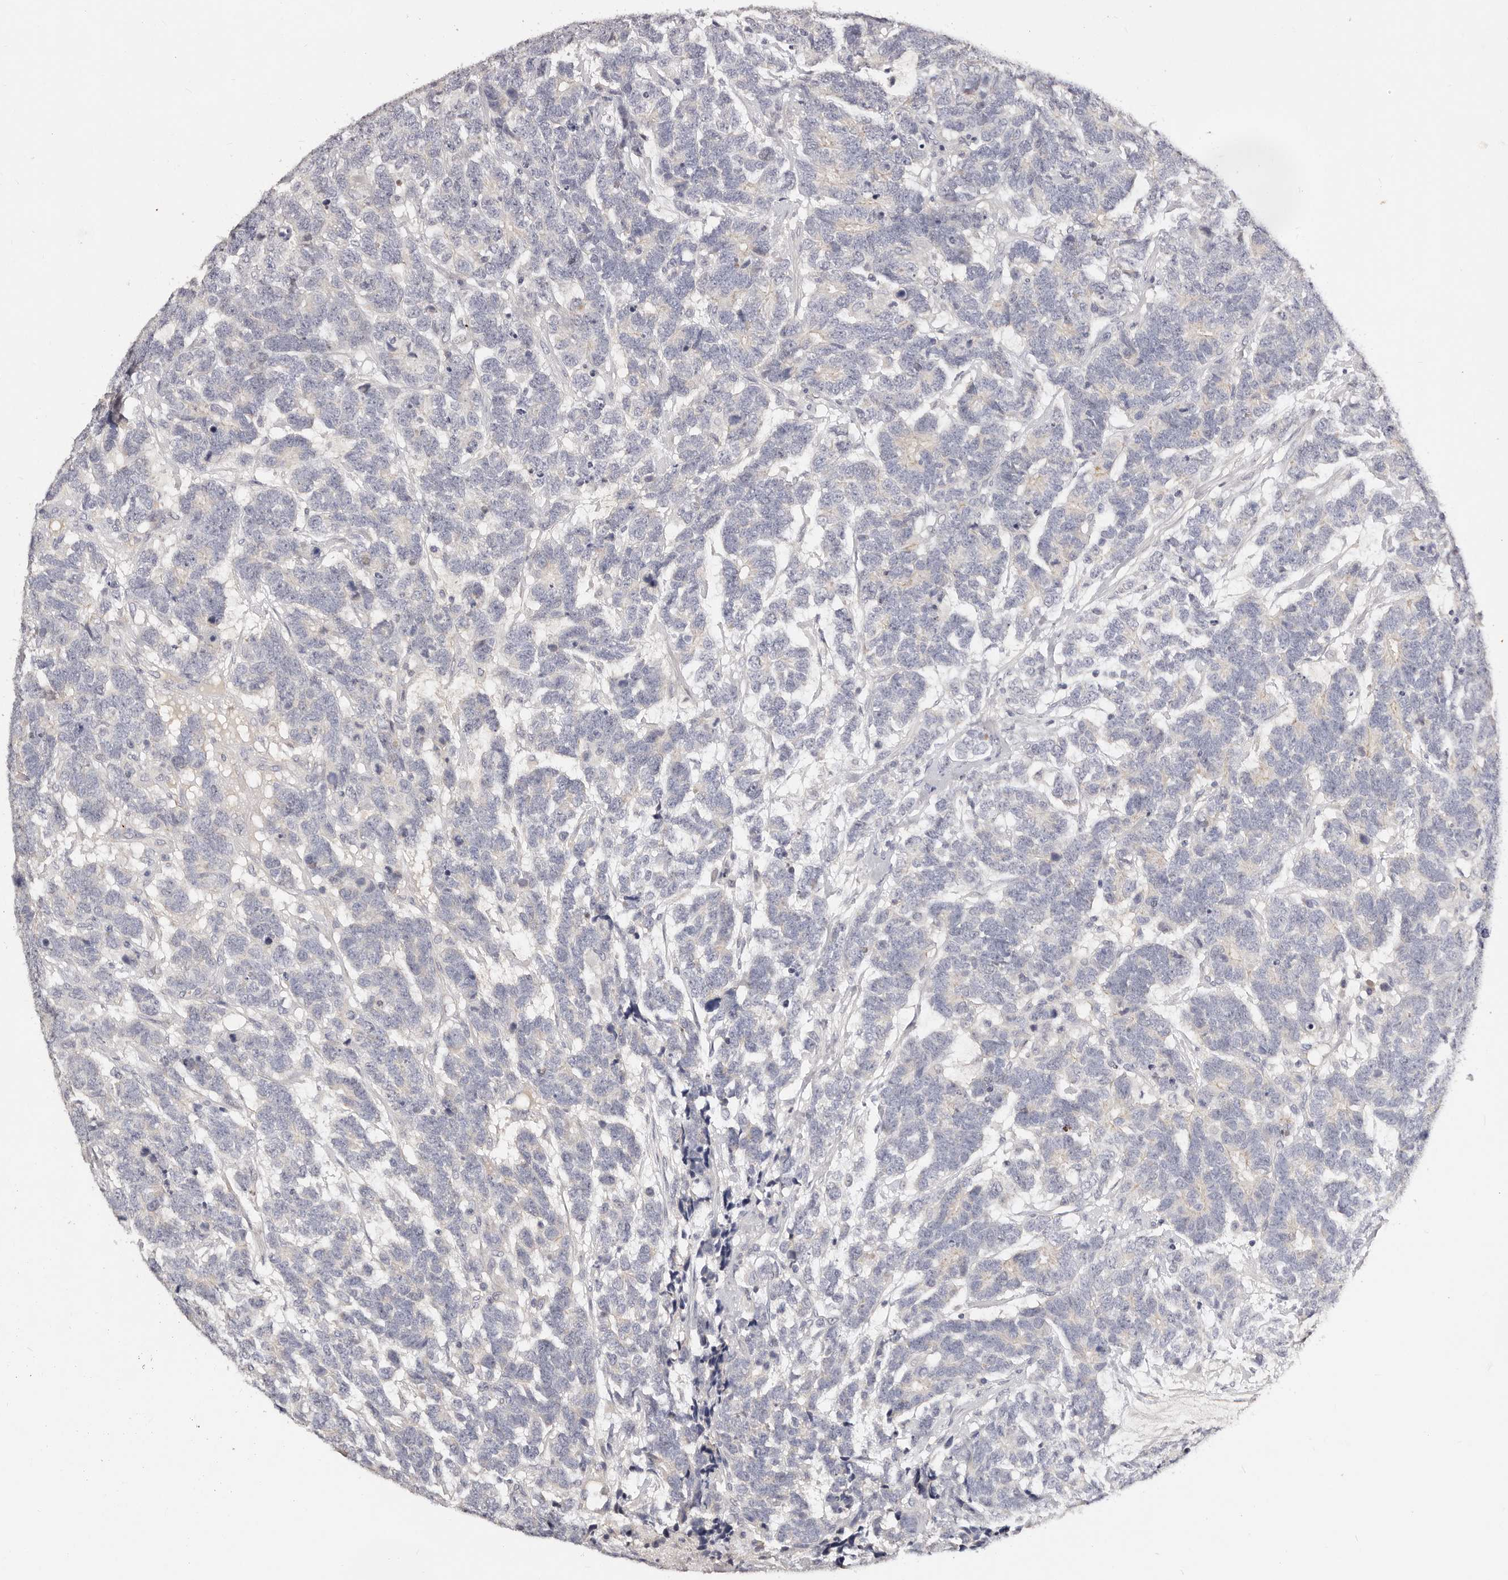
{"staining": {"intensity": "negative", "quantity": "none", "location": "none"}, "tissue": "testis cancer", "cell_type": "Tumor cells", "image_type": "cancer", "snomed": [{"axis": "morphology", "description": "Carcinoma, Embryonal, NOS"}, {"axis": "topography", "description": "Testis"}], "caption": "An image of human testis cancer (embryonal carcinoma) is negative for staining in tumor cells. Brightfield microscopy of IHC stained with DAB (brown) and hematoxylin (blue), captured at high magnification.", "gene": "MRPS33", "patient": {"sex": "male", "age": 26}}